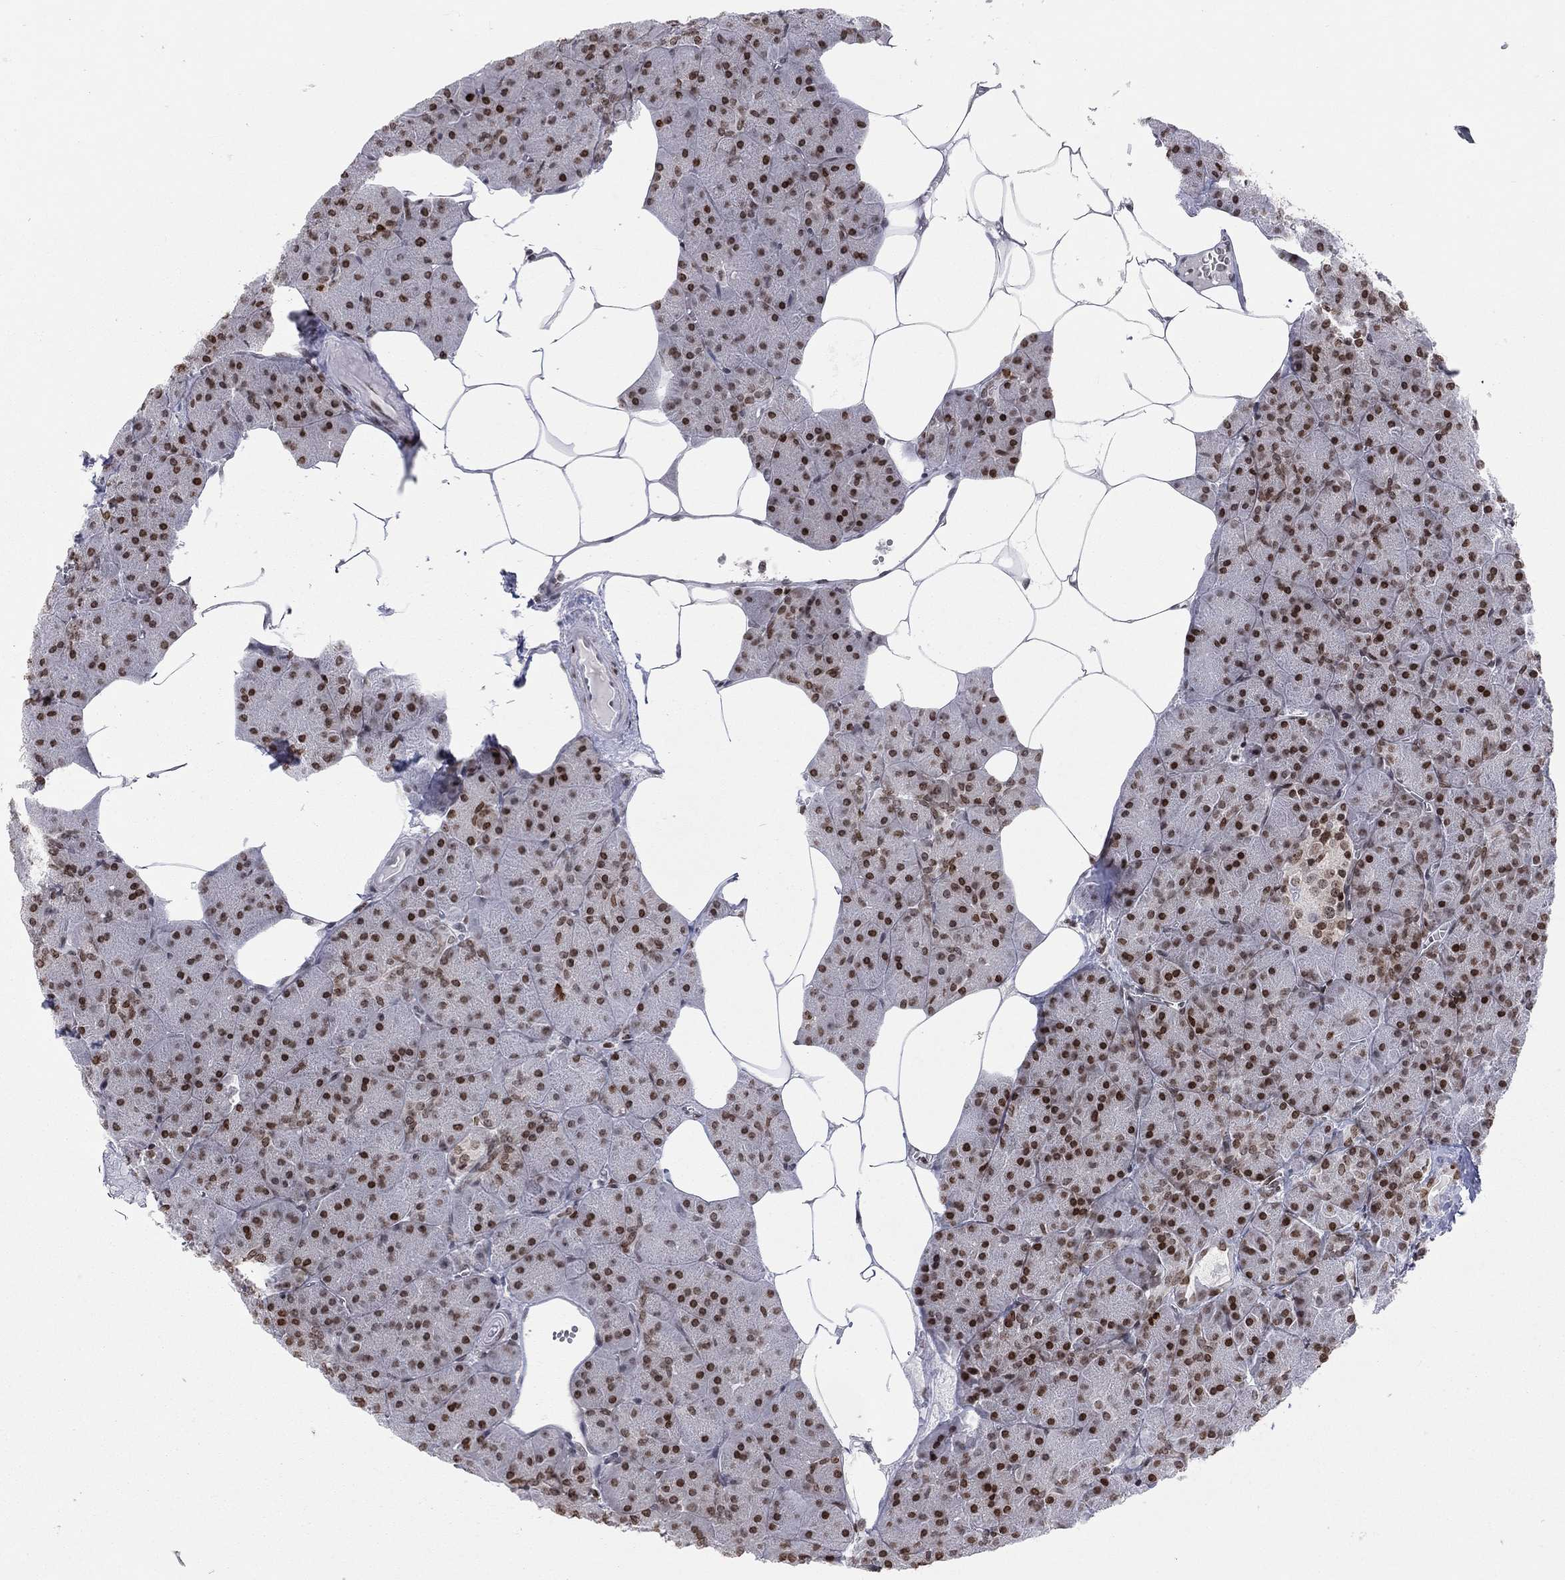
{"staining": {"intensity": "strong", "quantity": ">75%", "location": "nuclear"}, "tissue": "pancreas", "cell_type": "Exocrine glandular cells", "image_type": "normal", "snomed": [{"axis": "morphology", "description": "Normal tissue, NOS"}, {"axis": "topography", "description": "Pancreas"}], "caption": "Normal pancreas was stained to show a protein in brown. There is high levels of strong nuclear staining in about >75% of exocrine glandular cells. The protein is shown in brown color, while the nuclei are stained blue.", "gene": "H2AX", "patient": {"sex": "male", "age": 61}}